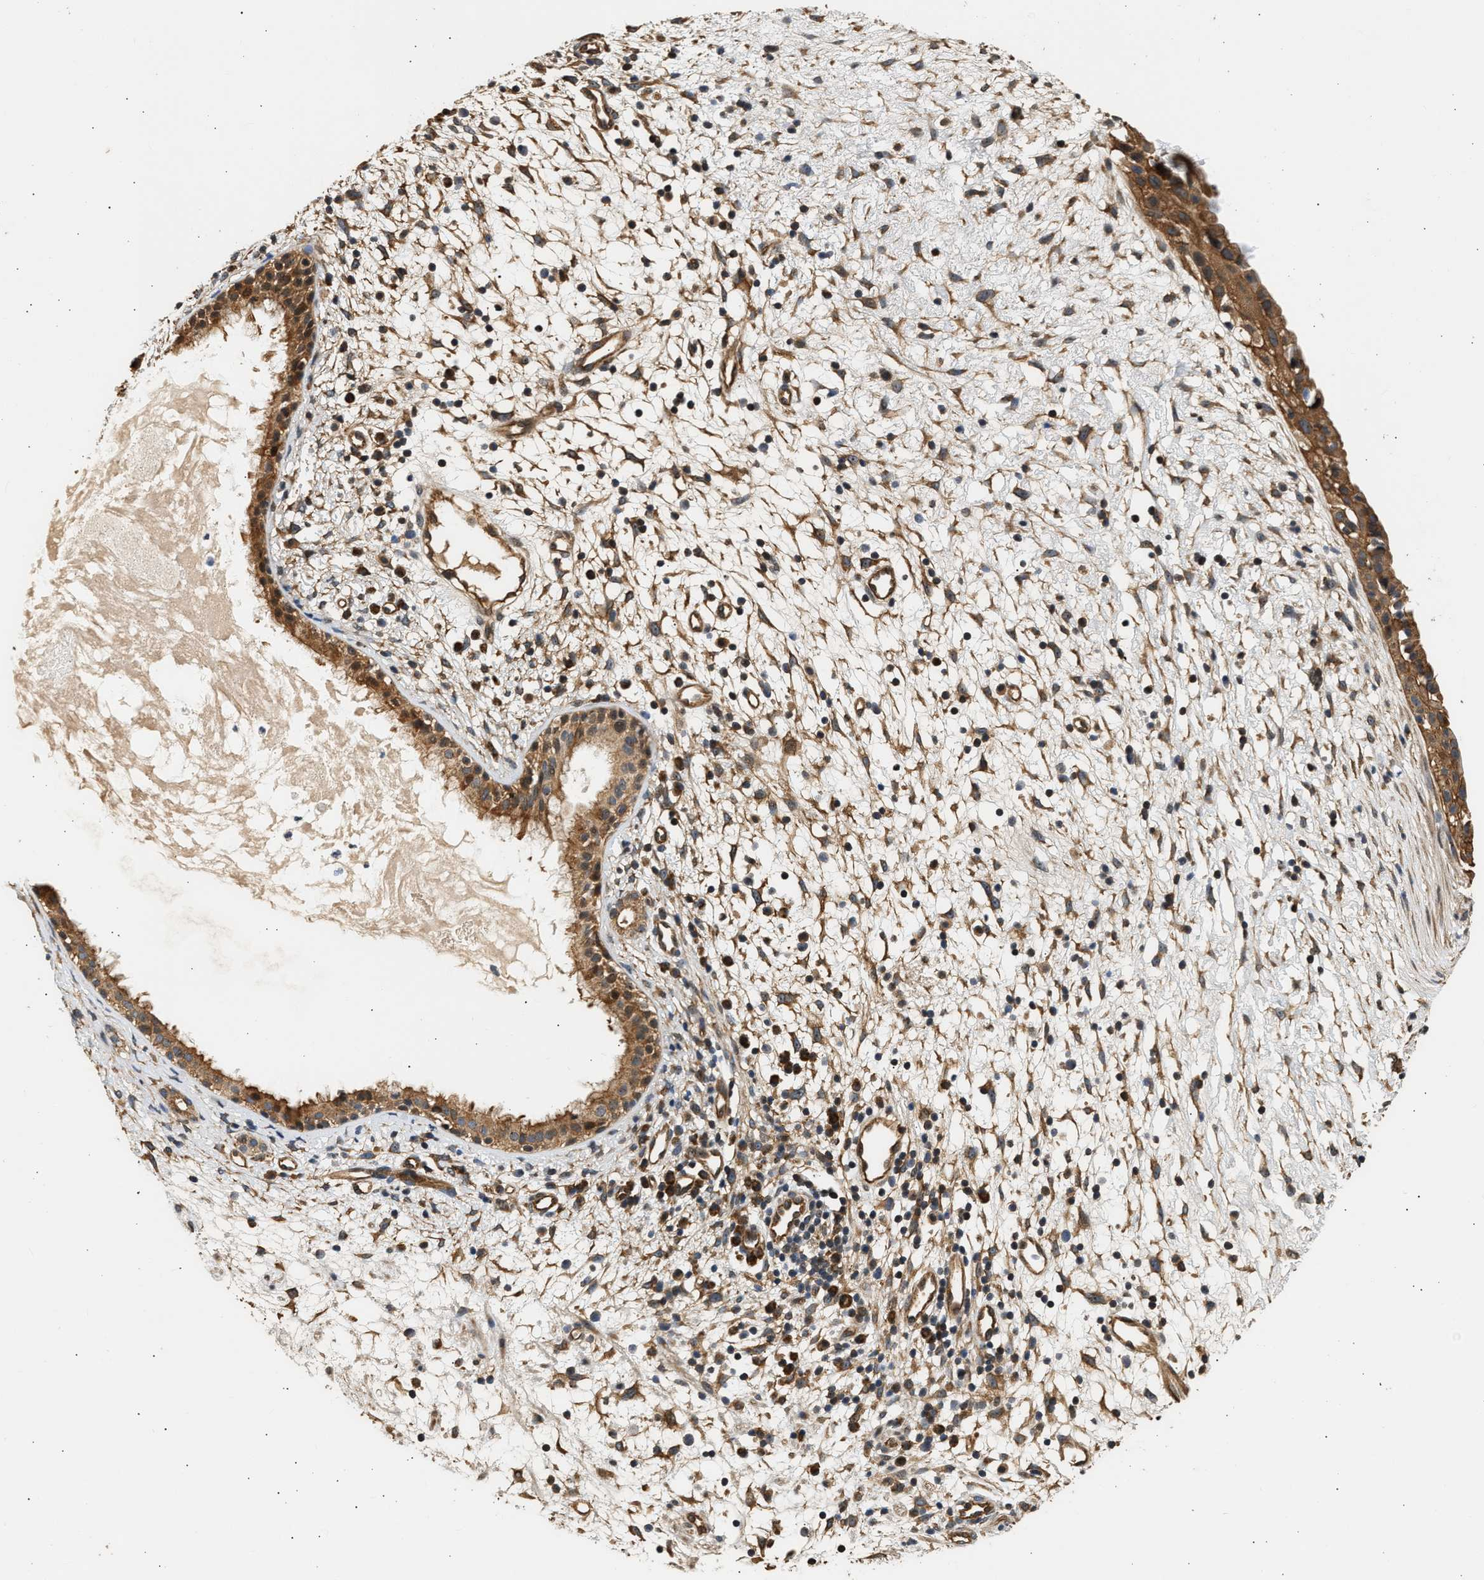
{"staining": {"intensity": "strong", "quantity": ">75%", "location": "cytoplasmic/membranous"}, "tissue": "nasopharynx", "cell_type": "Respiratory epithelial cells", "image_type": "normal", "snomed": [{"axis": "morphology", "description": "Normal tissue, NOS"}, {"axis": "topography", "description": "Nasopharynx"}], "caption": "Protein expression analysis of unremarkable nasopharynx shows strong cytoplasmic/membranous expression in approximately >75% of respiratory epithelial cells.", "gene": "DUSP14", "patient": {"sex": "male", "age": 22}}